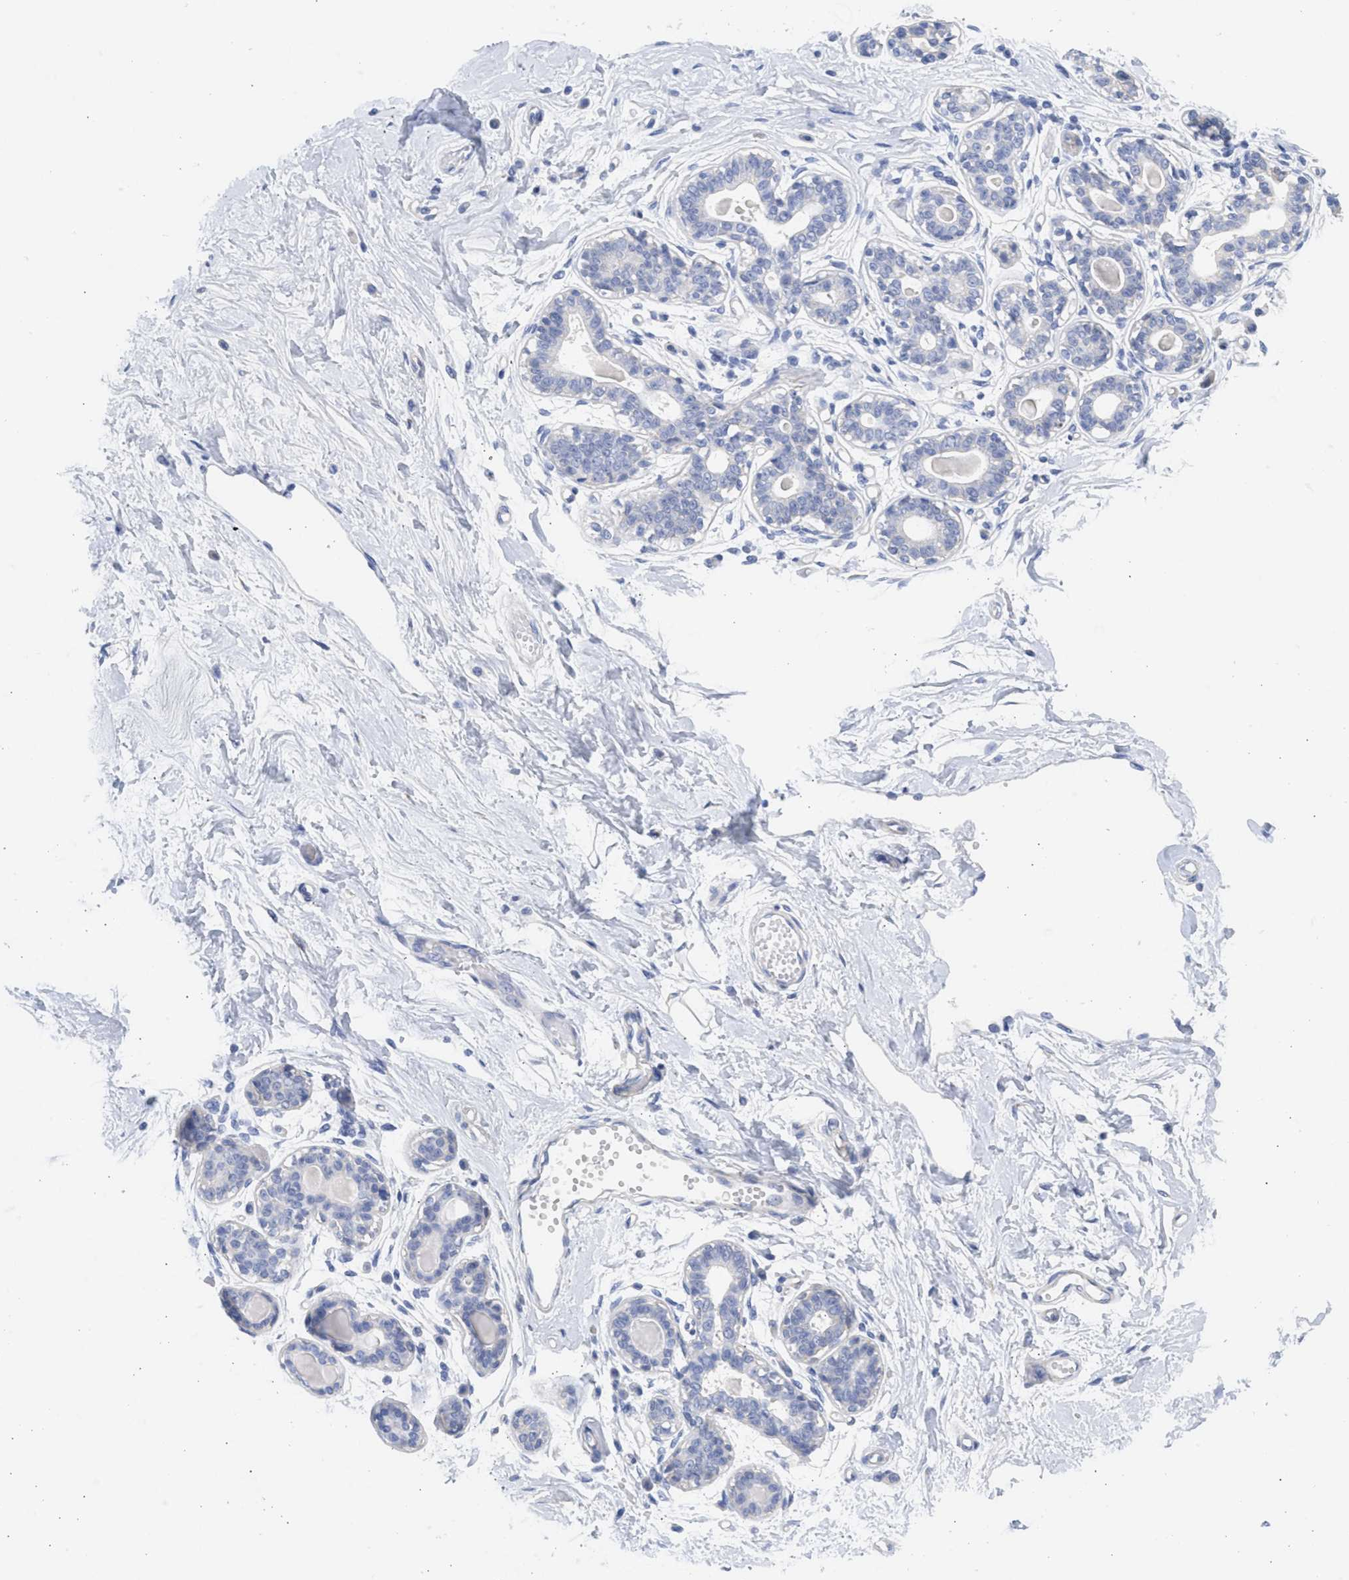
{"staining": {"intensity": "negative", "quantity": "none", "location": "none"}, "tissue": "breast", "cell_type": "Adipocytes", "image_type": "normal", "snomed": [{"axis": "morphology", "description": "Normal tissue, NOS"}, {"axis": "topography", "description": "Breast"}], "caption": "A micrograph of human breast is negative for staining in adipocytes. (DAB IHC visualized using brightfield microscopy, high magnification).", "gene": "SPATA3", "patient": {"sex": "female", "age": 45}}